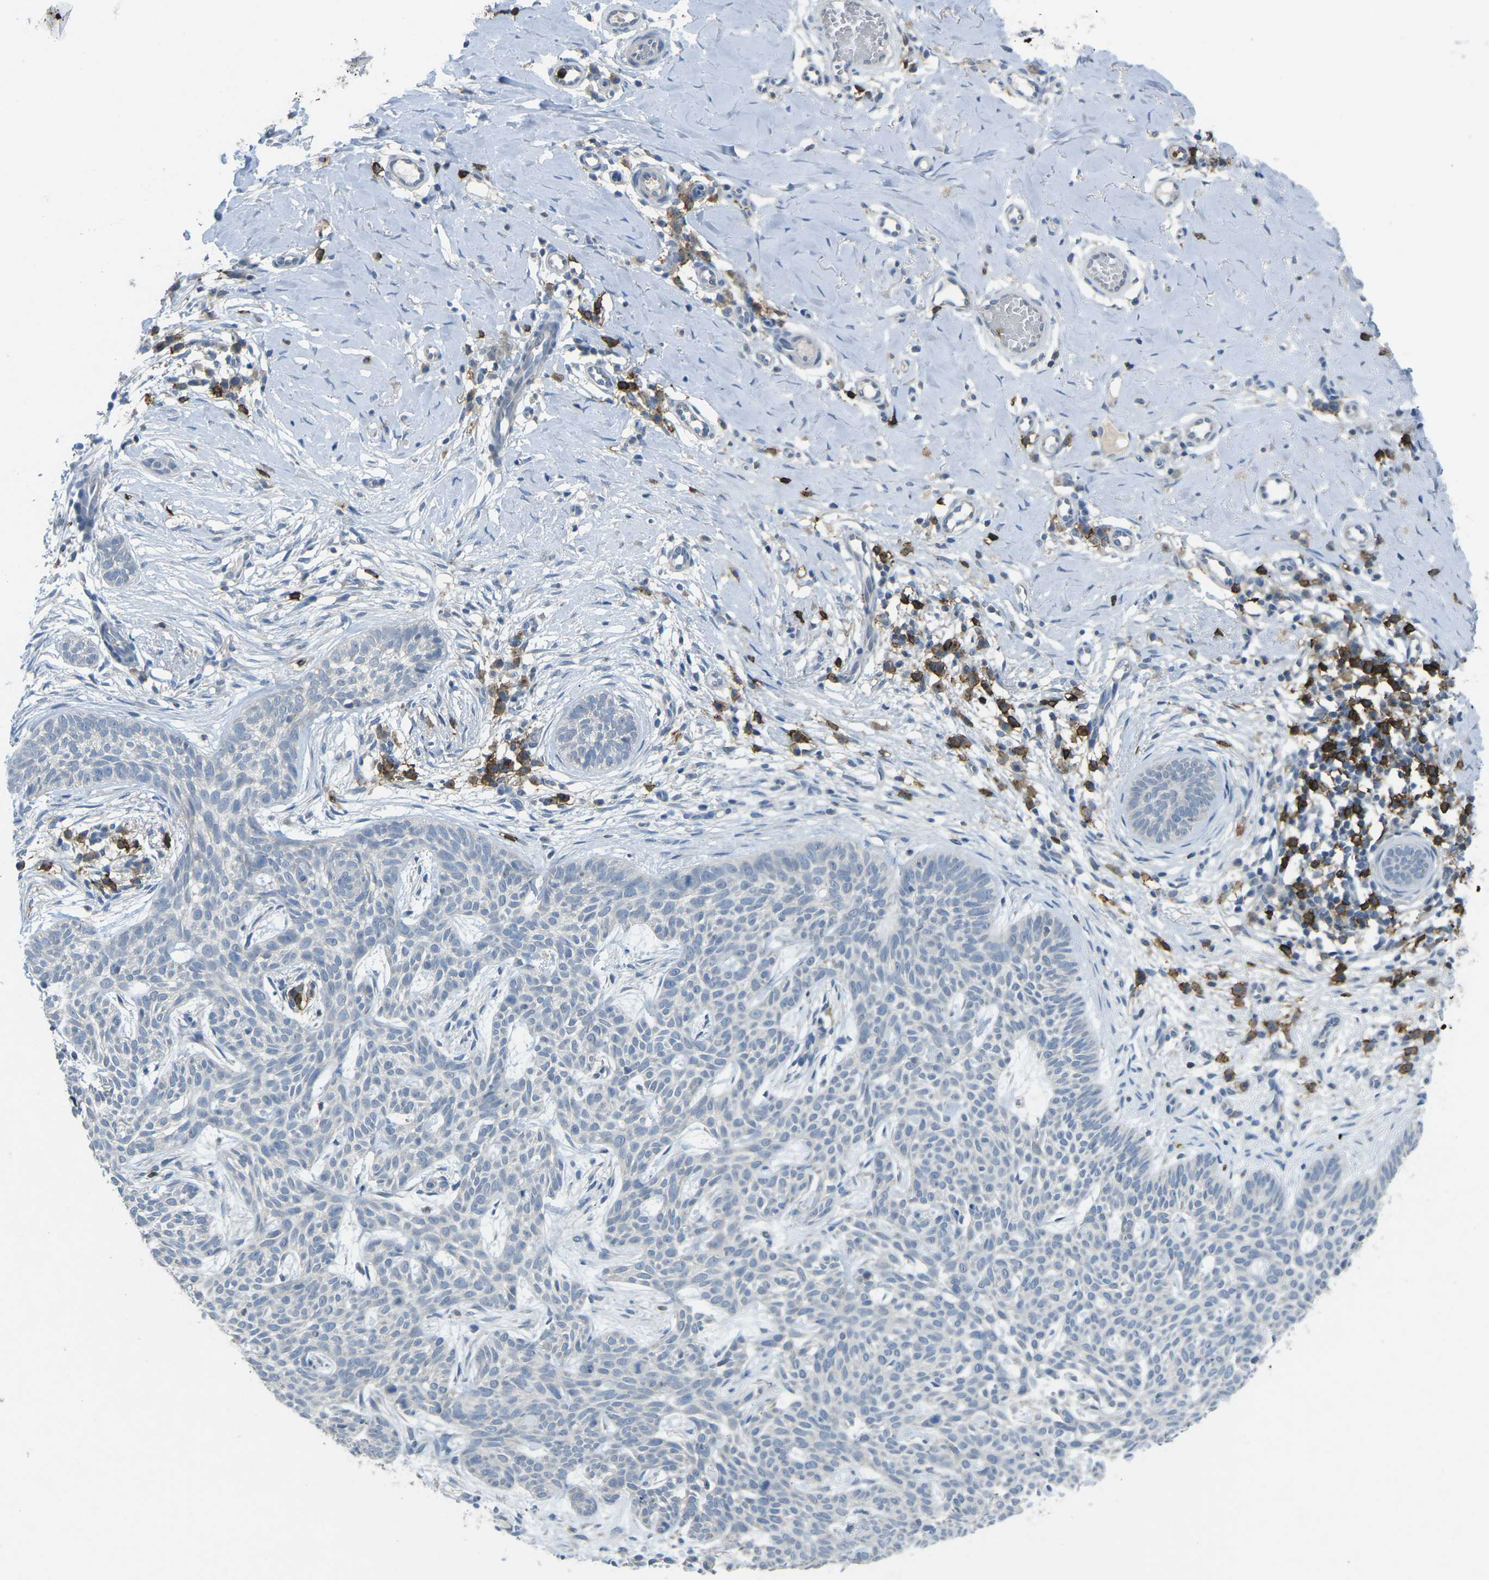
{"staining": {"intensity": "negative", "quantity": "none", "location": "none"}, "tissue": "skin cancer", "cell_type": "Tumor cells", "image_type": "cancer", "snomed": [{"axis": "morphology", "description": "Basal cell carcinoma"}, {"axis": "topography", "description": "Skin"}], "caption": "Human skin basal cell carcinoma stained for a protein using immunohistochemistry (IHC) reveals no positivity in tumor cells.", "gene": "CD19", "patient": {"sex": "female", "age": 59}}